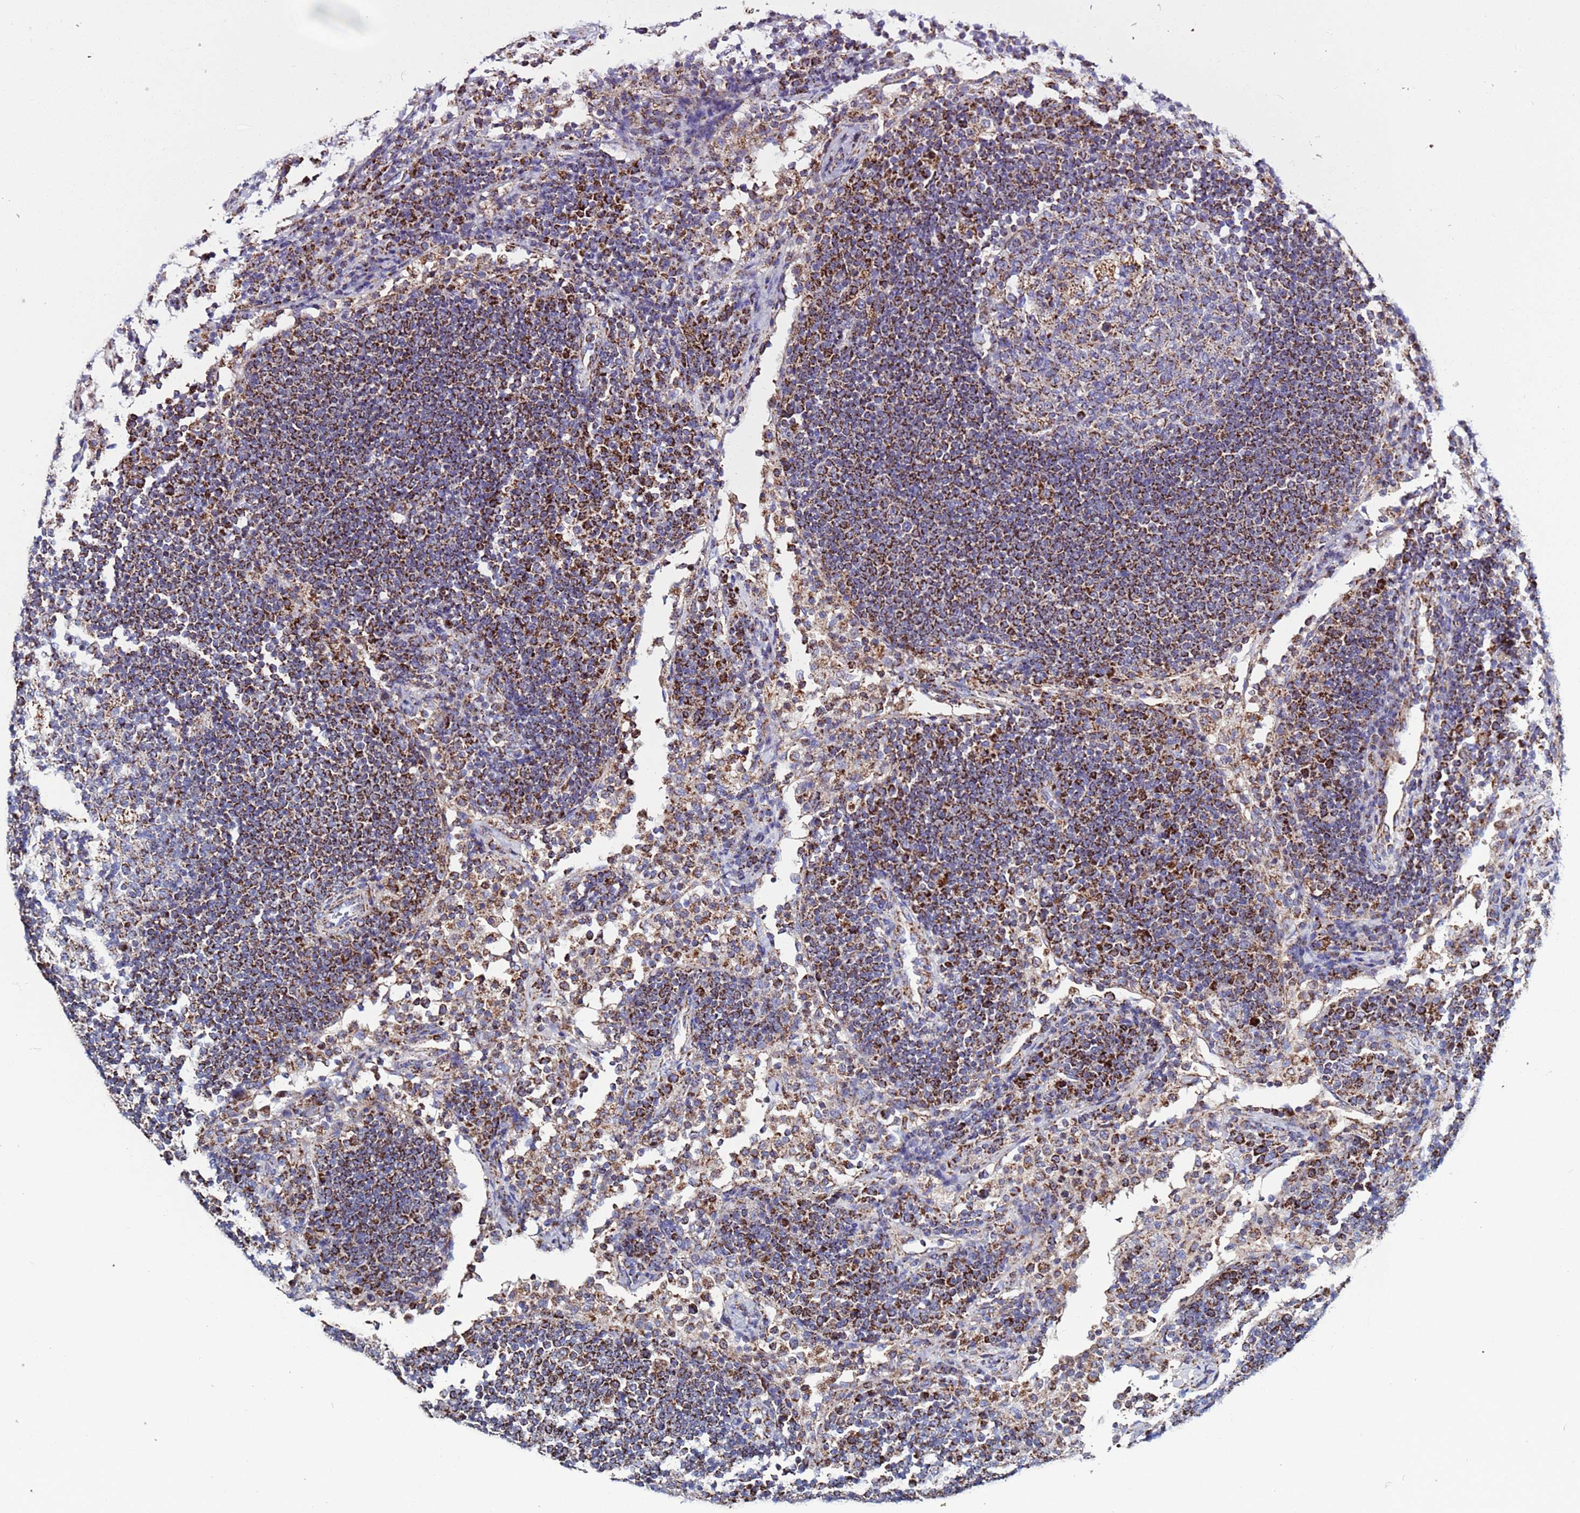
{"staining": {"intensity": "moderate", "quantity": "25%-75%", "location": "cytoplasmic/membranous"}, "tissue": "lymph node", "cell_type": "Germinal center cells", "image_type": "normal", "snomed": [{"axis": "morphology", "description": "Normal tissue, NOS"}, {"axis": "topography", "description": "Lymph node"}], "caption": "DAB (3,3'-diaminobenzidine) immunohistochemical staining of benign human lymph node reveals moderate cytoplasmic/membranous protein staining in approximately 25%-75% of germinal center cells.", "gene": "ZBTB39", "patient": {"sex": "female", "age": 53}}